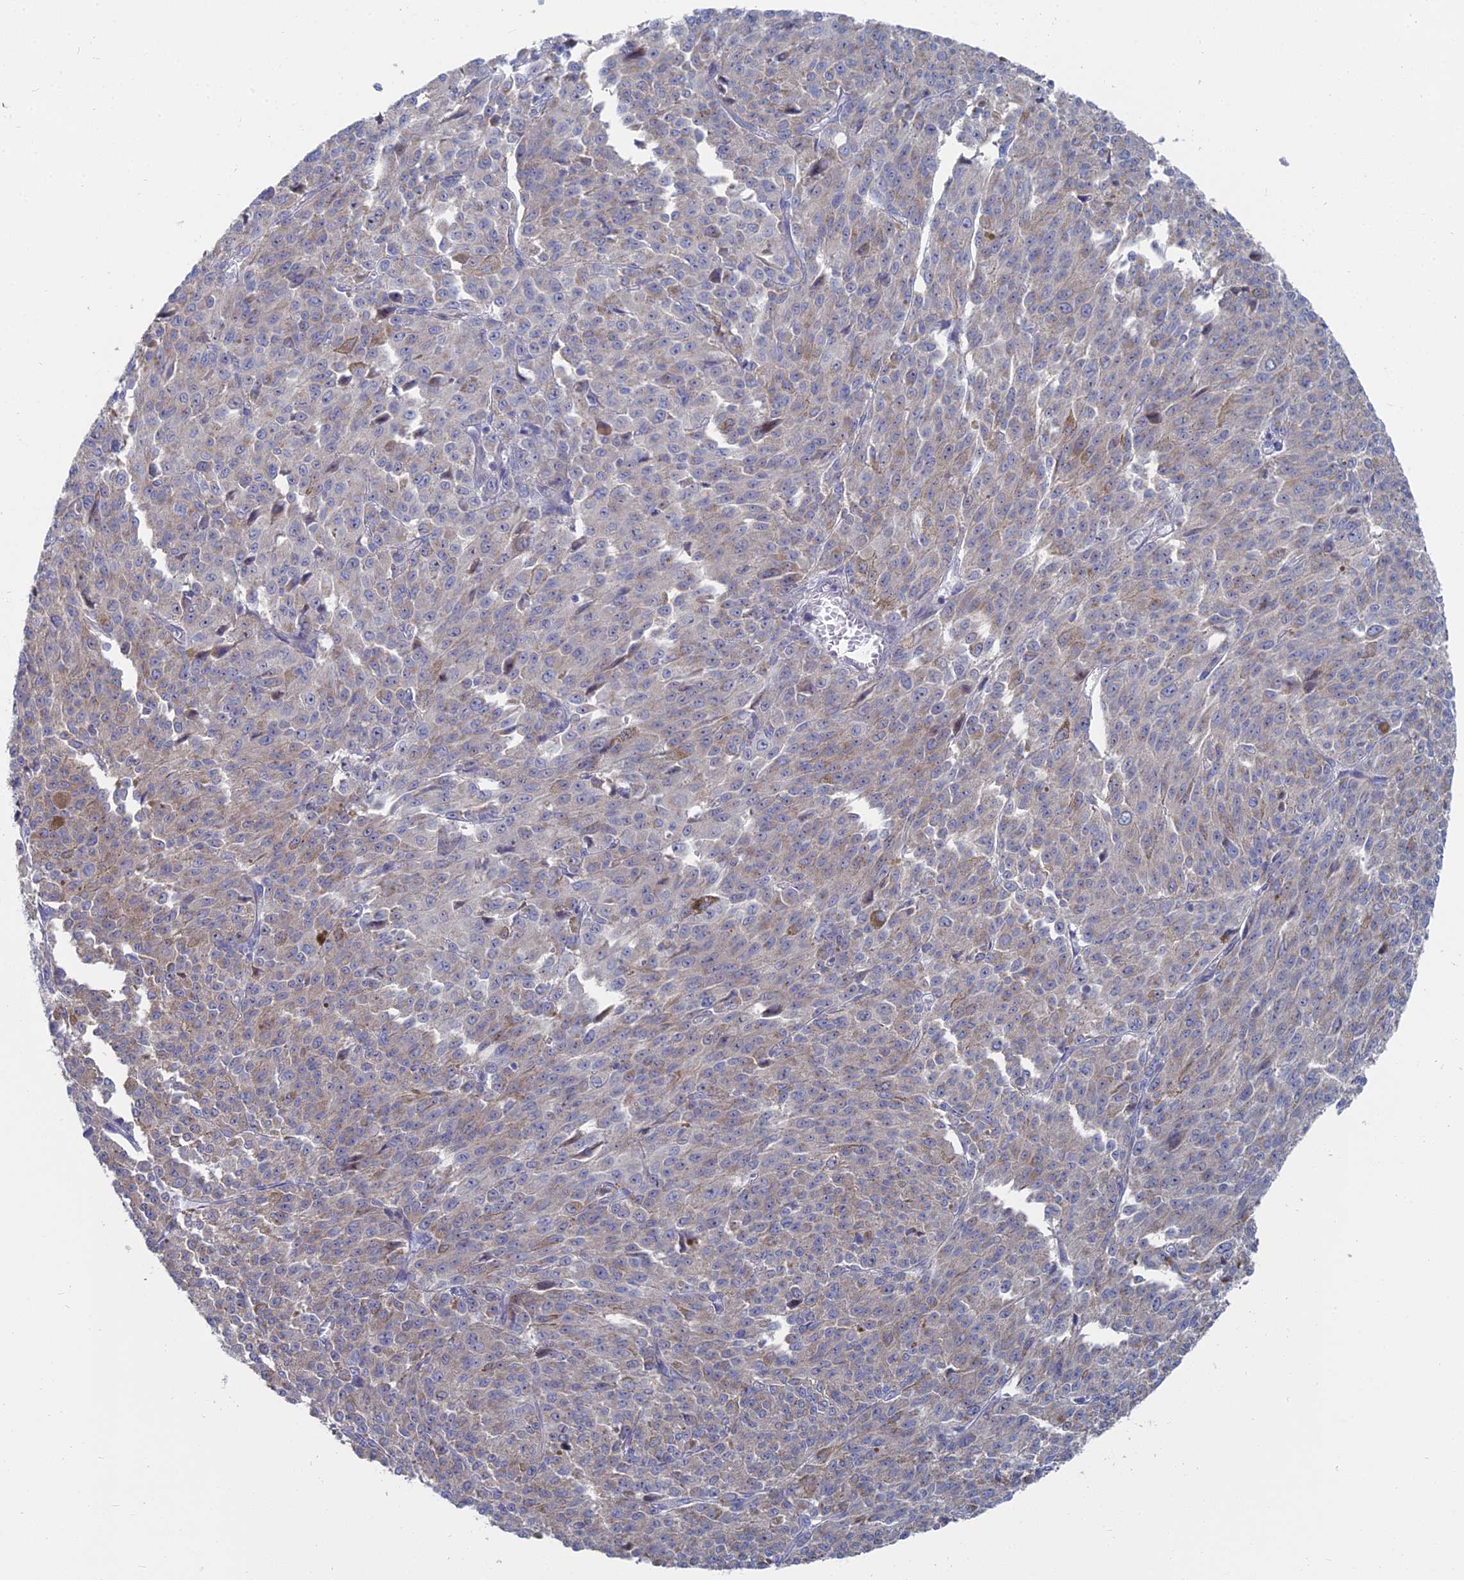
{"staining": {"intensity": "weak", "quantity": "25%-75%", "location": "cytoplasmic/membranous"}, "tissue": "melanoma", "cell_type": "Tumor cells", "image_type": "cancer", "snomed": [{"axis": "morphology", "description": "Malignant melanoma, NOS"}, {"axis": "topography", "description": "Skin"}], "caption": "This histopathology image demonstrates melanoma stained with immunohistochemistry (IHC) to label a protein in brown. The cytoplasmic/membranous of tumor cells show weak positivity for the protein. Nuclei are counter-stained blue.", "gene": "CCDC149", "patient": {"sex": "female", "age": 52}}